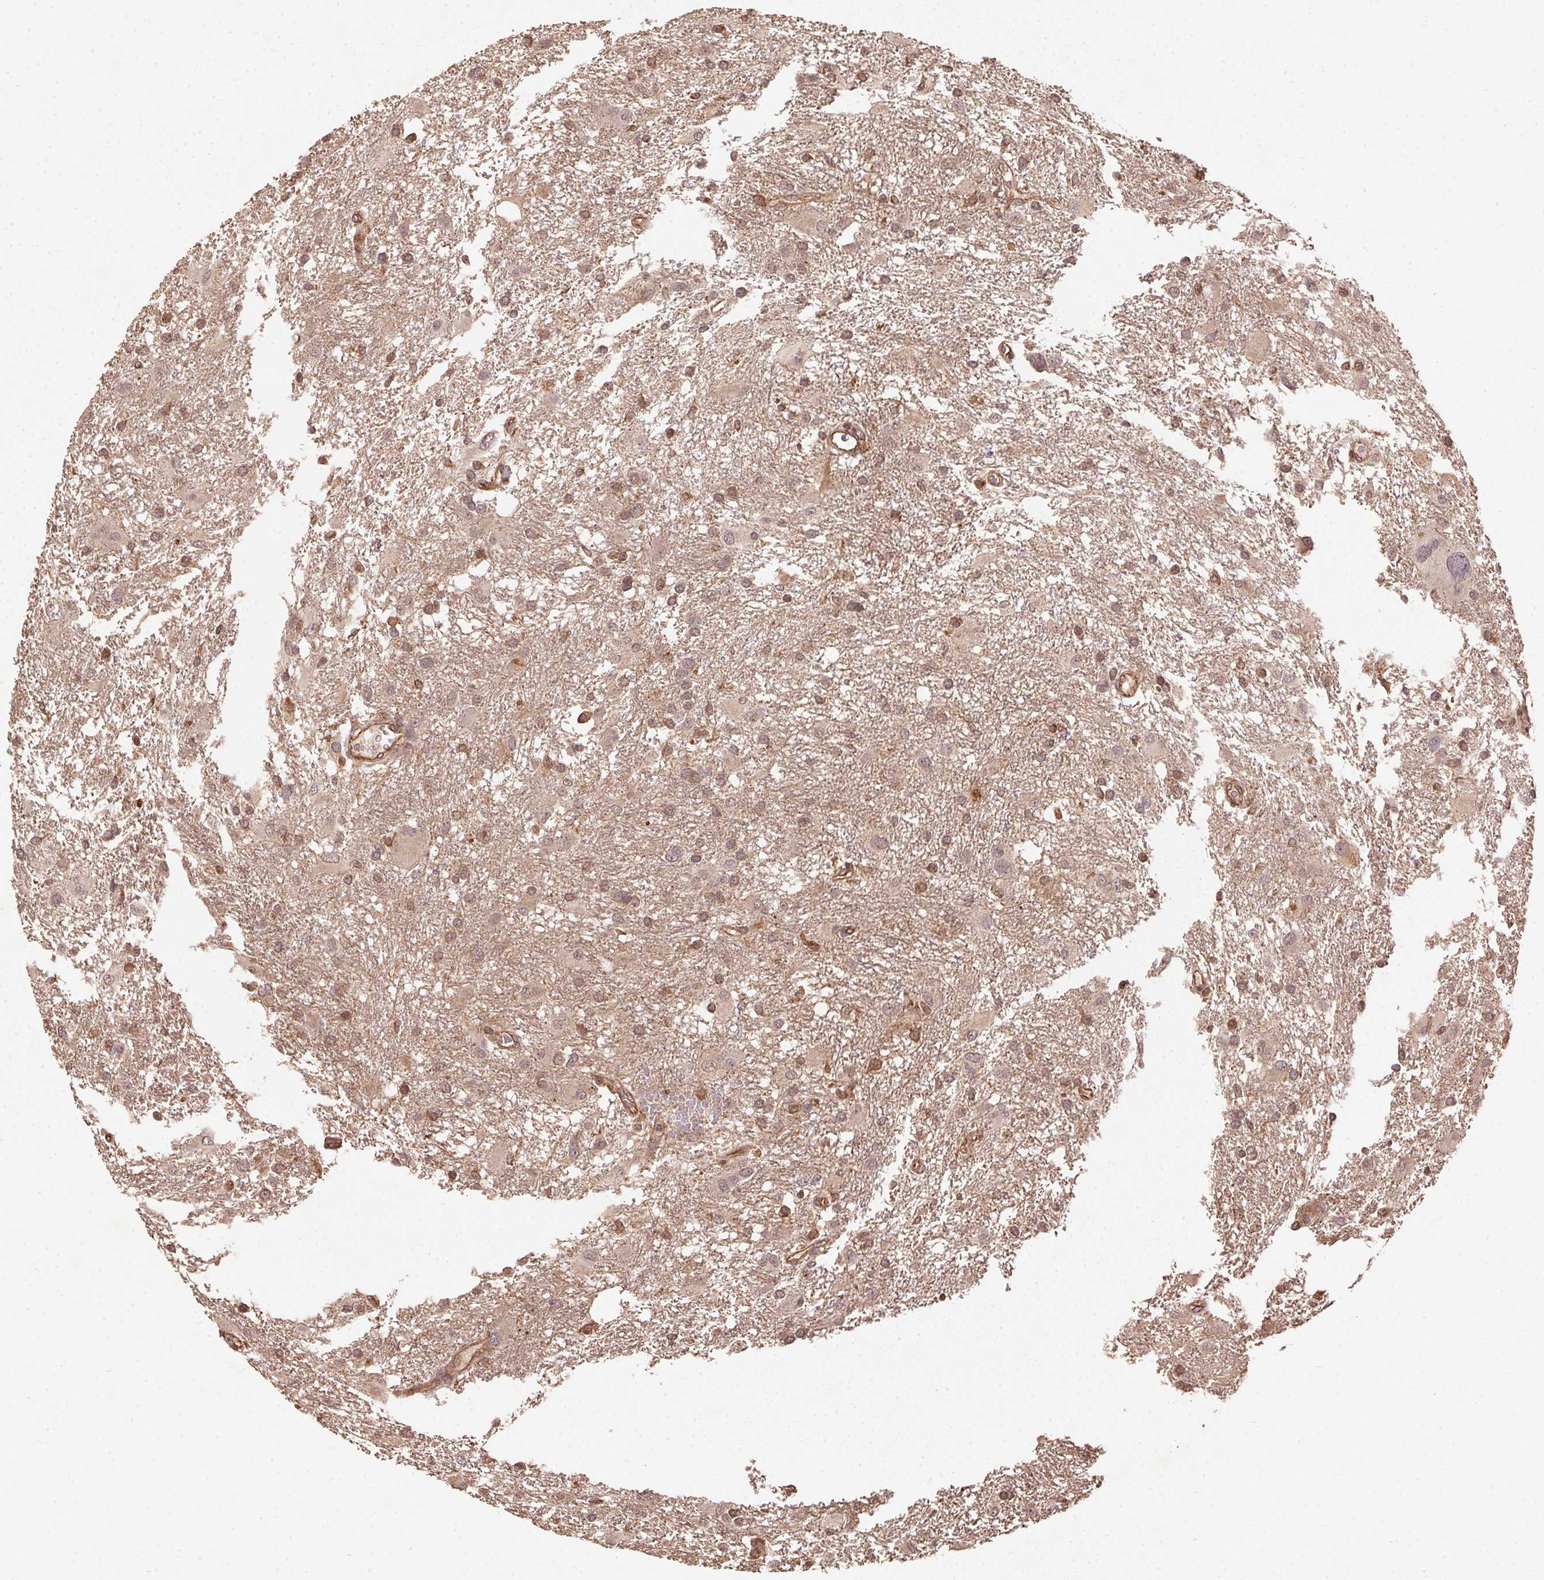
{"staining": {"intensity": "moderate", "quantity": ">75%", "location": "cytoplasmic/membranous"}, "tissue": "glioma", "cell_type": "Tumor cells", "image_type": "cancer", "snomed": [{"axis": "morphology", "description": "Glioma, malignant, High grade"}, {"axis": "topography", "description": "Brain"}], "caption": "A brown stain shows moderate cytoplasmic/membranous positivity of a protein in glioma tumor cells.", "gene": "SPRED2", "patient": {"sex": "male", "age": 53}}